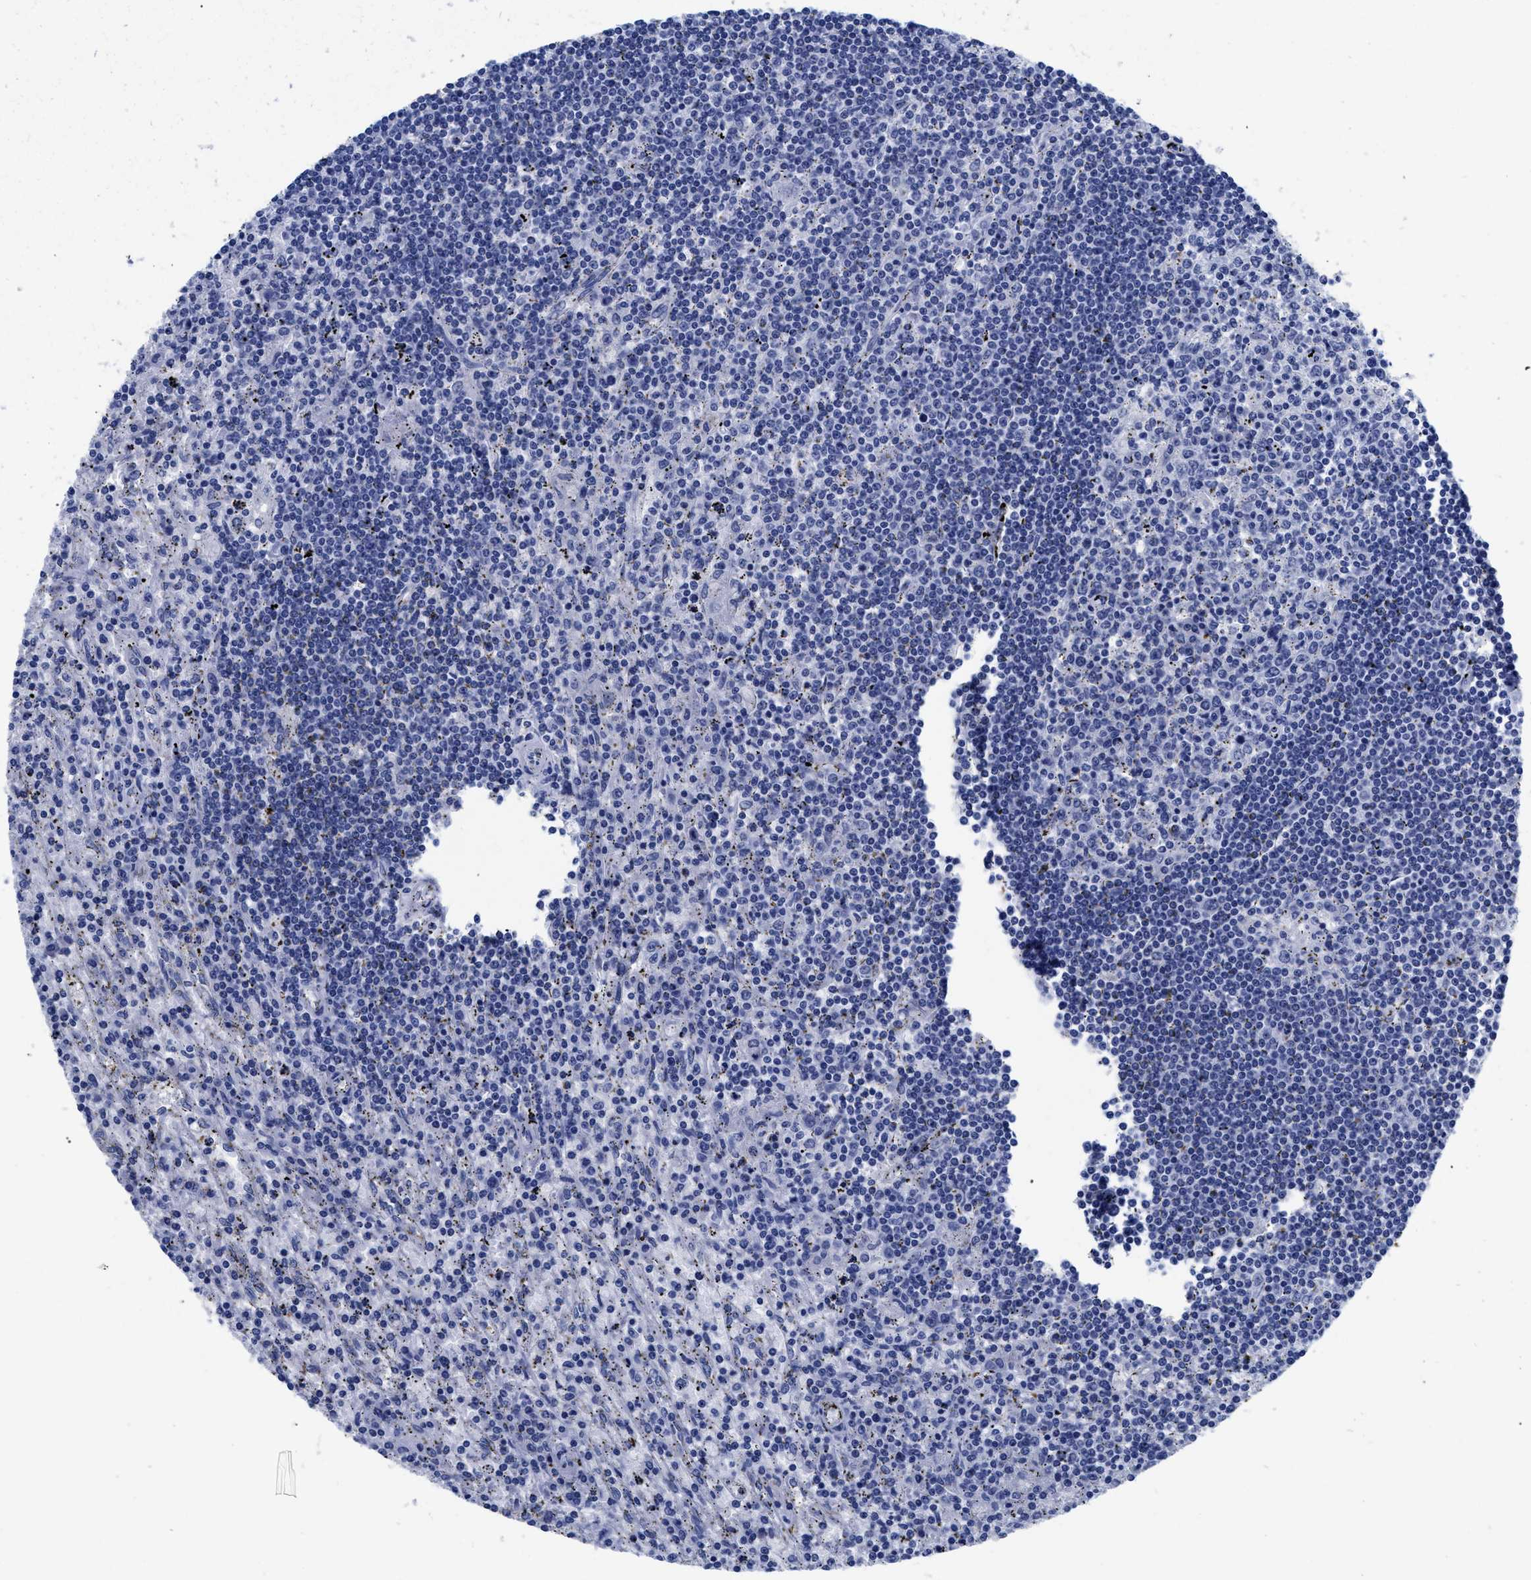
{"staining": {"intensity": "negative", "quantity": "none", "location": "none"}, "tissue": "lymphoma", "cell_type": "Tumor cells", "image_type": "cancer", "snomed": [{"axis": "morphology", "description": "Malignant lymphoma, non-Hodgkin's type, Low grade"}, {"axis": "topography", "description": "Spleen"}], "caption": "Immunohistochemistry (IHC) of human lymphoma exhibits no expression in tumor cells.", "gene": "TREML1", "patient": {"sex": "male", "age": 76}}